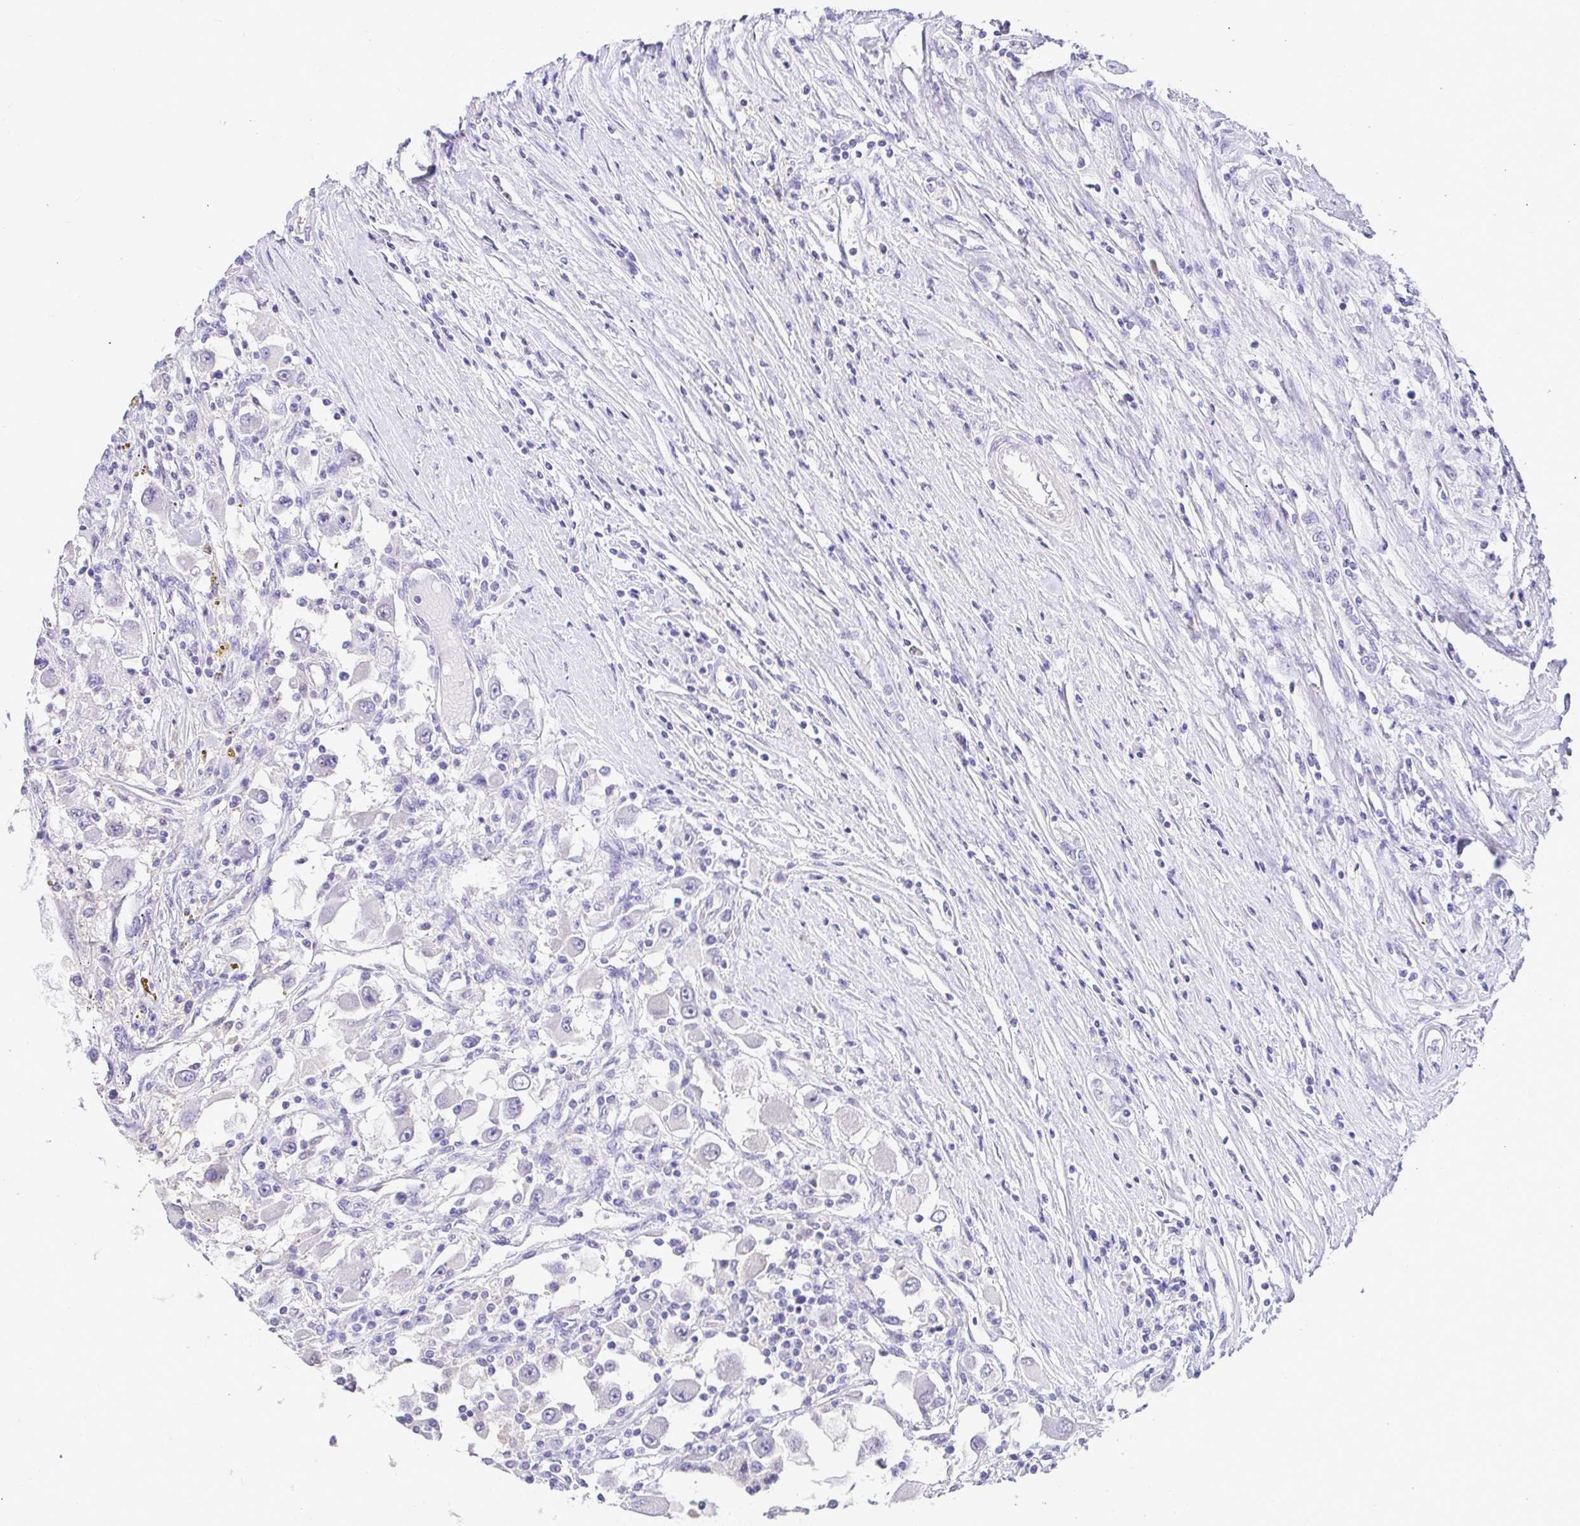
{"staining": {"intensity": "negative", "quantity": "none", "location": "none"}, "tissue": "renal cancer", "cell_type": "Tumor cells", "image_type": "cancer", "snomed": [{"axis": "morphology", "description": "Adenocarcinoma, NOS"}, {"axis": "topography", "description": "Kidney"}], "caption": "The micrograph exhibits no significant positivity in tumor cells of renal cancer (adenocarcinoma). (DAB immunohistochemistry with hematoxylin counter stain).", "gene": "CDO1", "patient": {"sex": "female", "age": 67}}